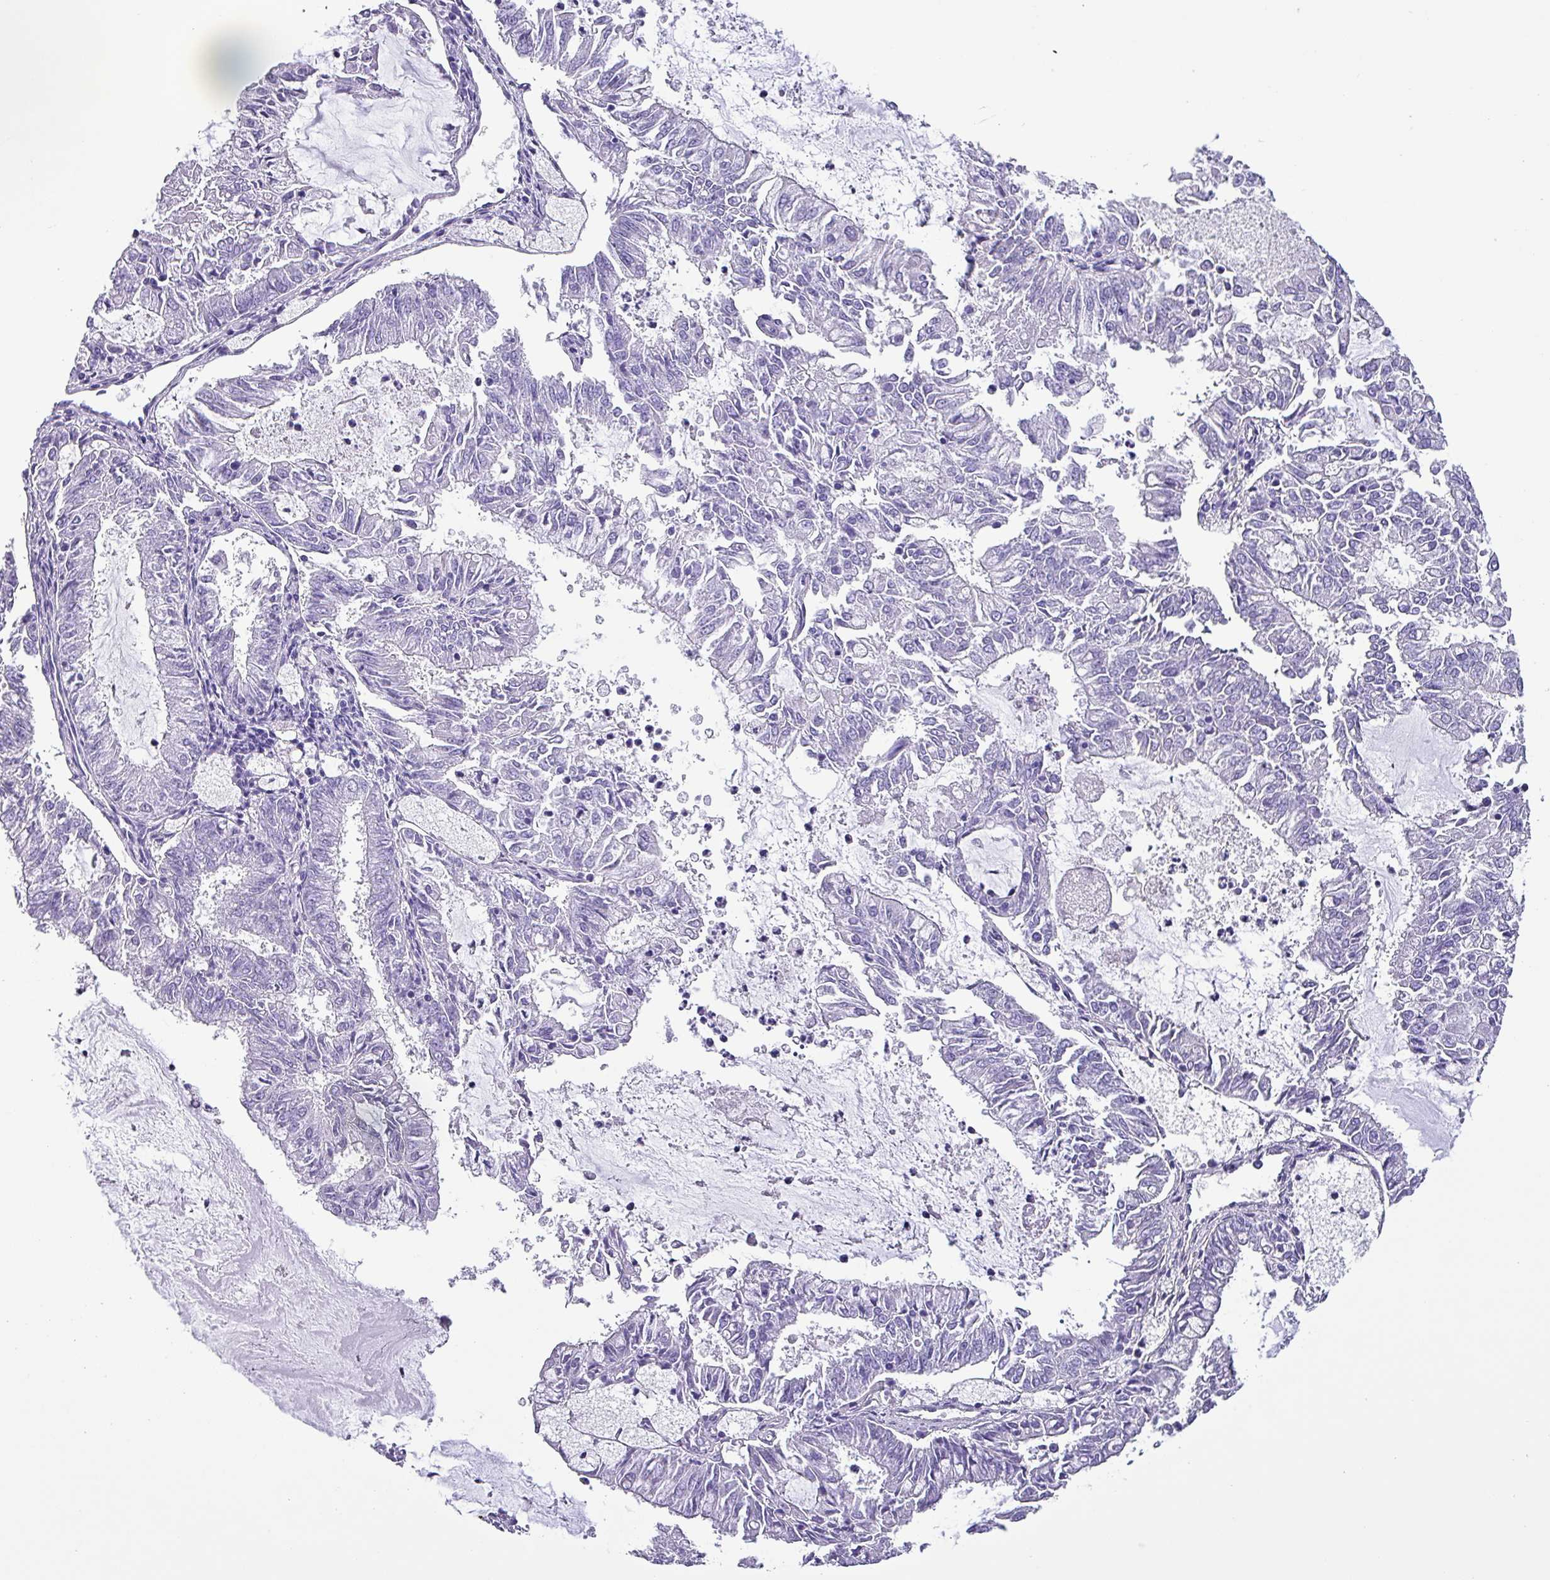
{"staining": {"intensity": "negative", "quantity": "none", "location": "none"}, "tissue": "endometrial cancer", "cell_type": "Tumor cells", "image_type": "cancer", "snomed": [{"axis": "morphology", "description": "Adenocarcinoma, NOS"}, {"axis": "topography", "description": "Endometrium"}], "caption": "An IHC histopathology image of adenocarcinoma (endometrial) is shown. There is no staining in tumor cells of adenocarcinoma (endometrial).", "gene": "KRT6C", "patient": {"sex": "female", "age": 57}}